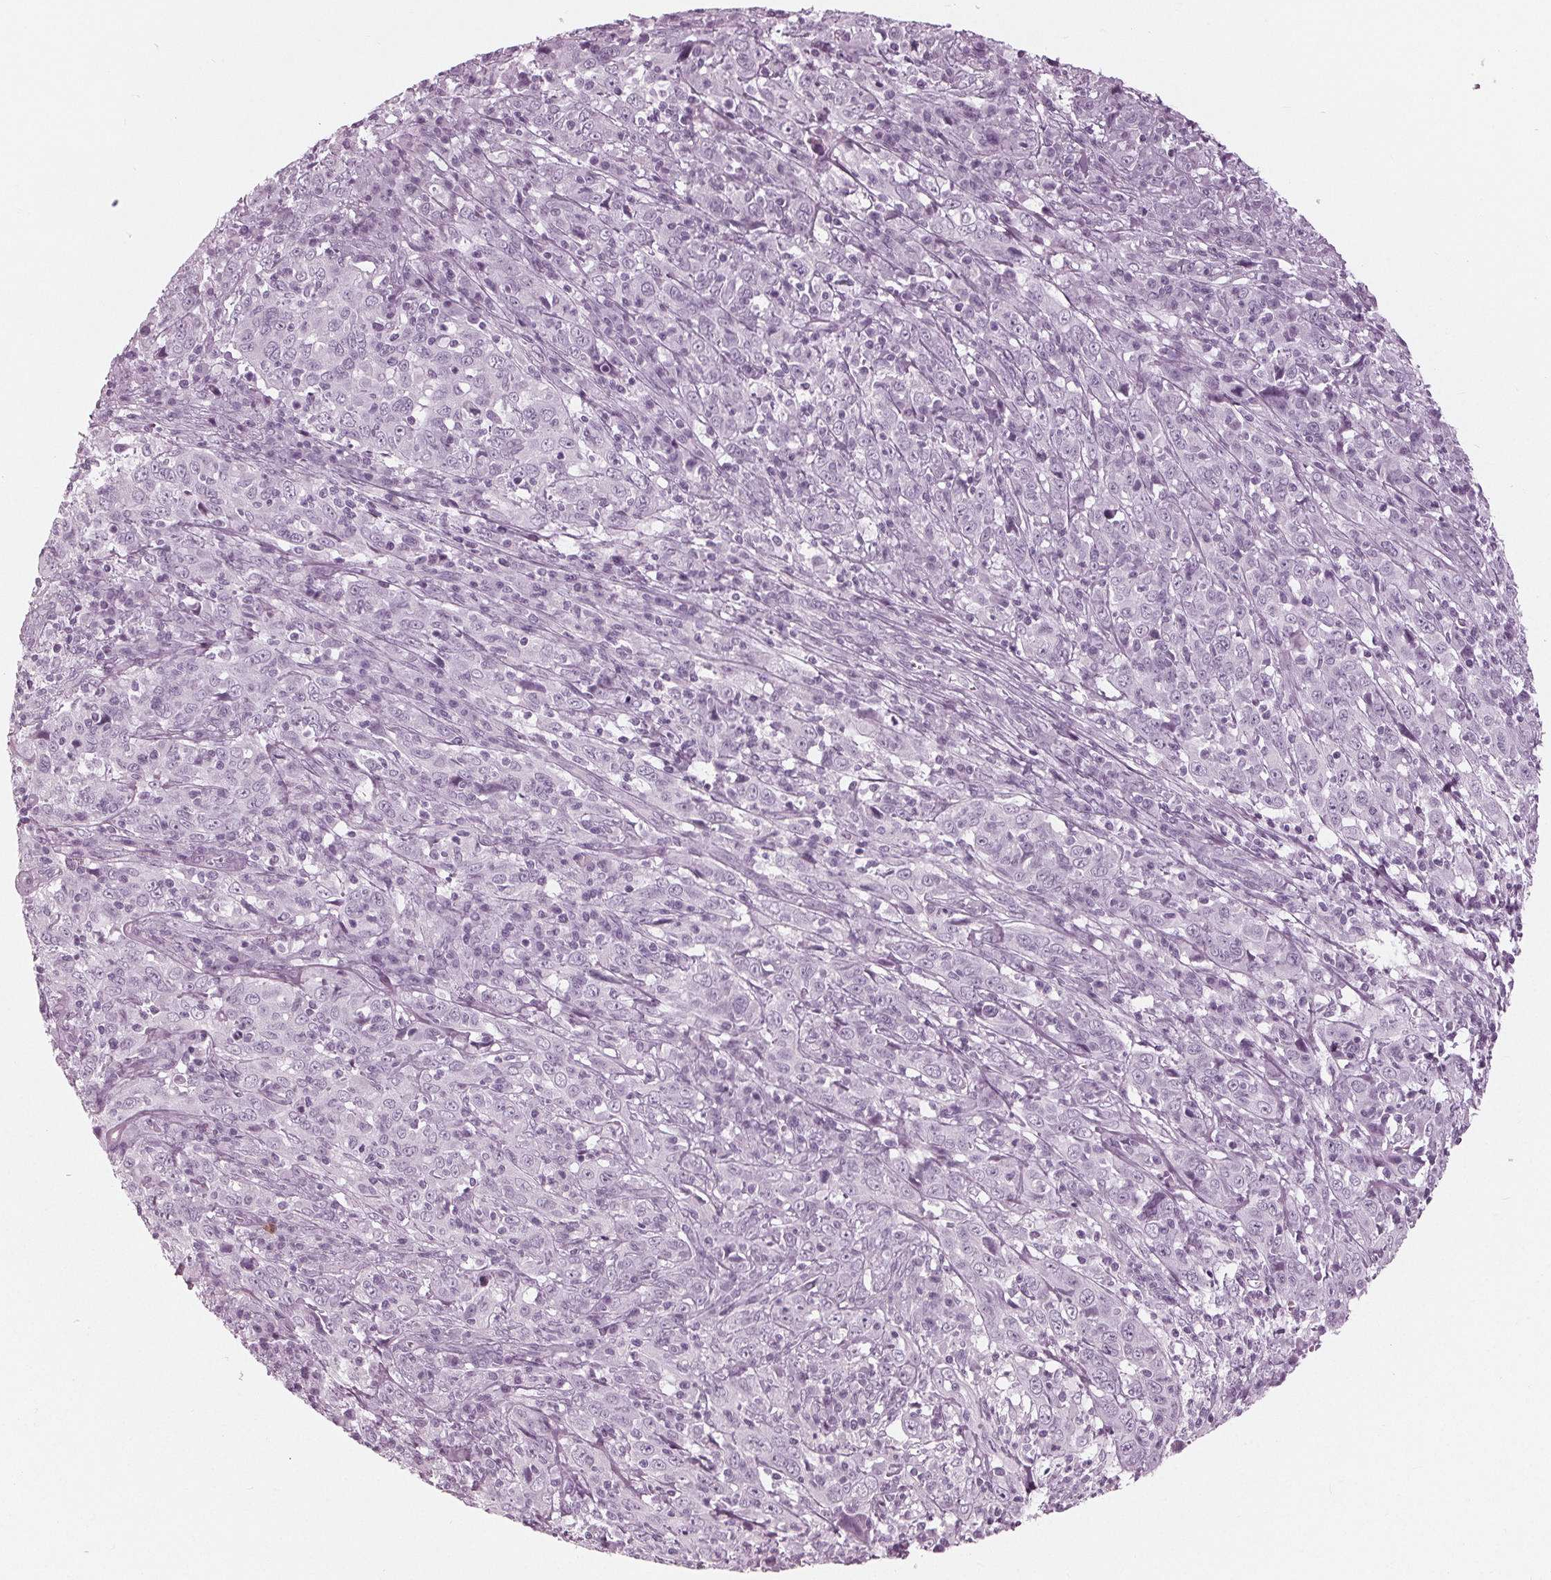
{"staining": {"intensity": "negative", "quantity": "none", "location": "none"}, "tissue": "cervical cancer", "cell_type": "Tumor cells", "image_type": "cancer", "snomed": [{"axis": "morphology", "description": "Squamous cell carcinoma, NOS"}, {"axis": "topography", "description": "Cervix"}], "caption": "The image exhibits no staining of tumor cells in squamous cell carcinoma (cervical).", "gene": "KRT28", "patient": {"sex": "female", "age": 46}}